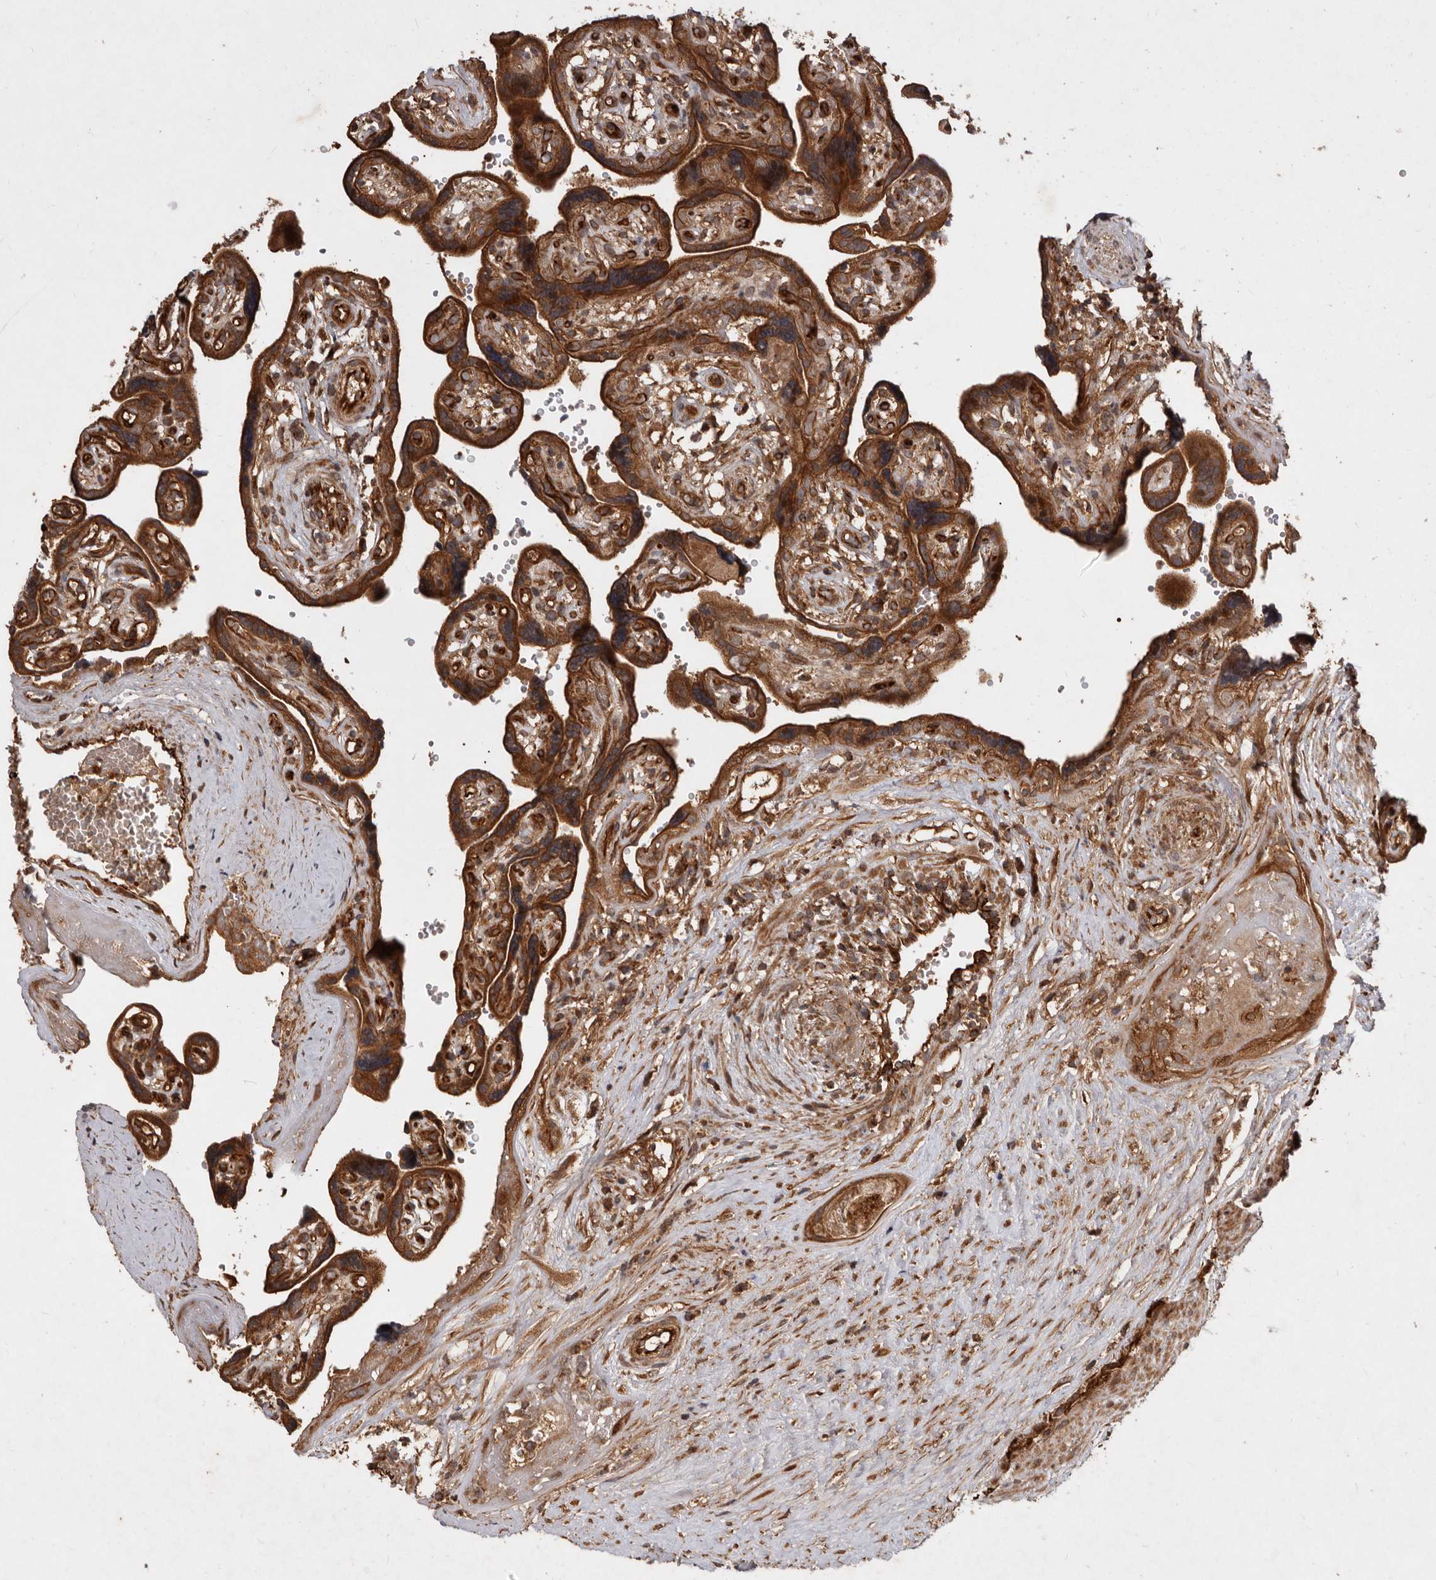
{"staining": {"intensity": "strong", "quantity": ">75%", "location": "cytoplasmic/membranous"}, "tissue": "placenta", "cell_type": "Decidual cells", "image_type": "normal", "snomed": [{"axis": "morphology", "description": "Normal tissue, NOS"}, {"axis": "topography", "description": "Placenta"}], "caption": "Decidual cells exhibit strong cytoplasmic/membranous expression in about >75% of cells in unremarkable placenta. (Brightfield microscopy of DAB IHC at high magnification).", "gene": "STK36", "patient": {"sex": "female", "age": 30}}